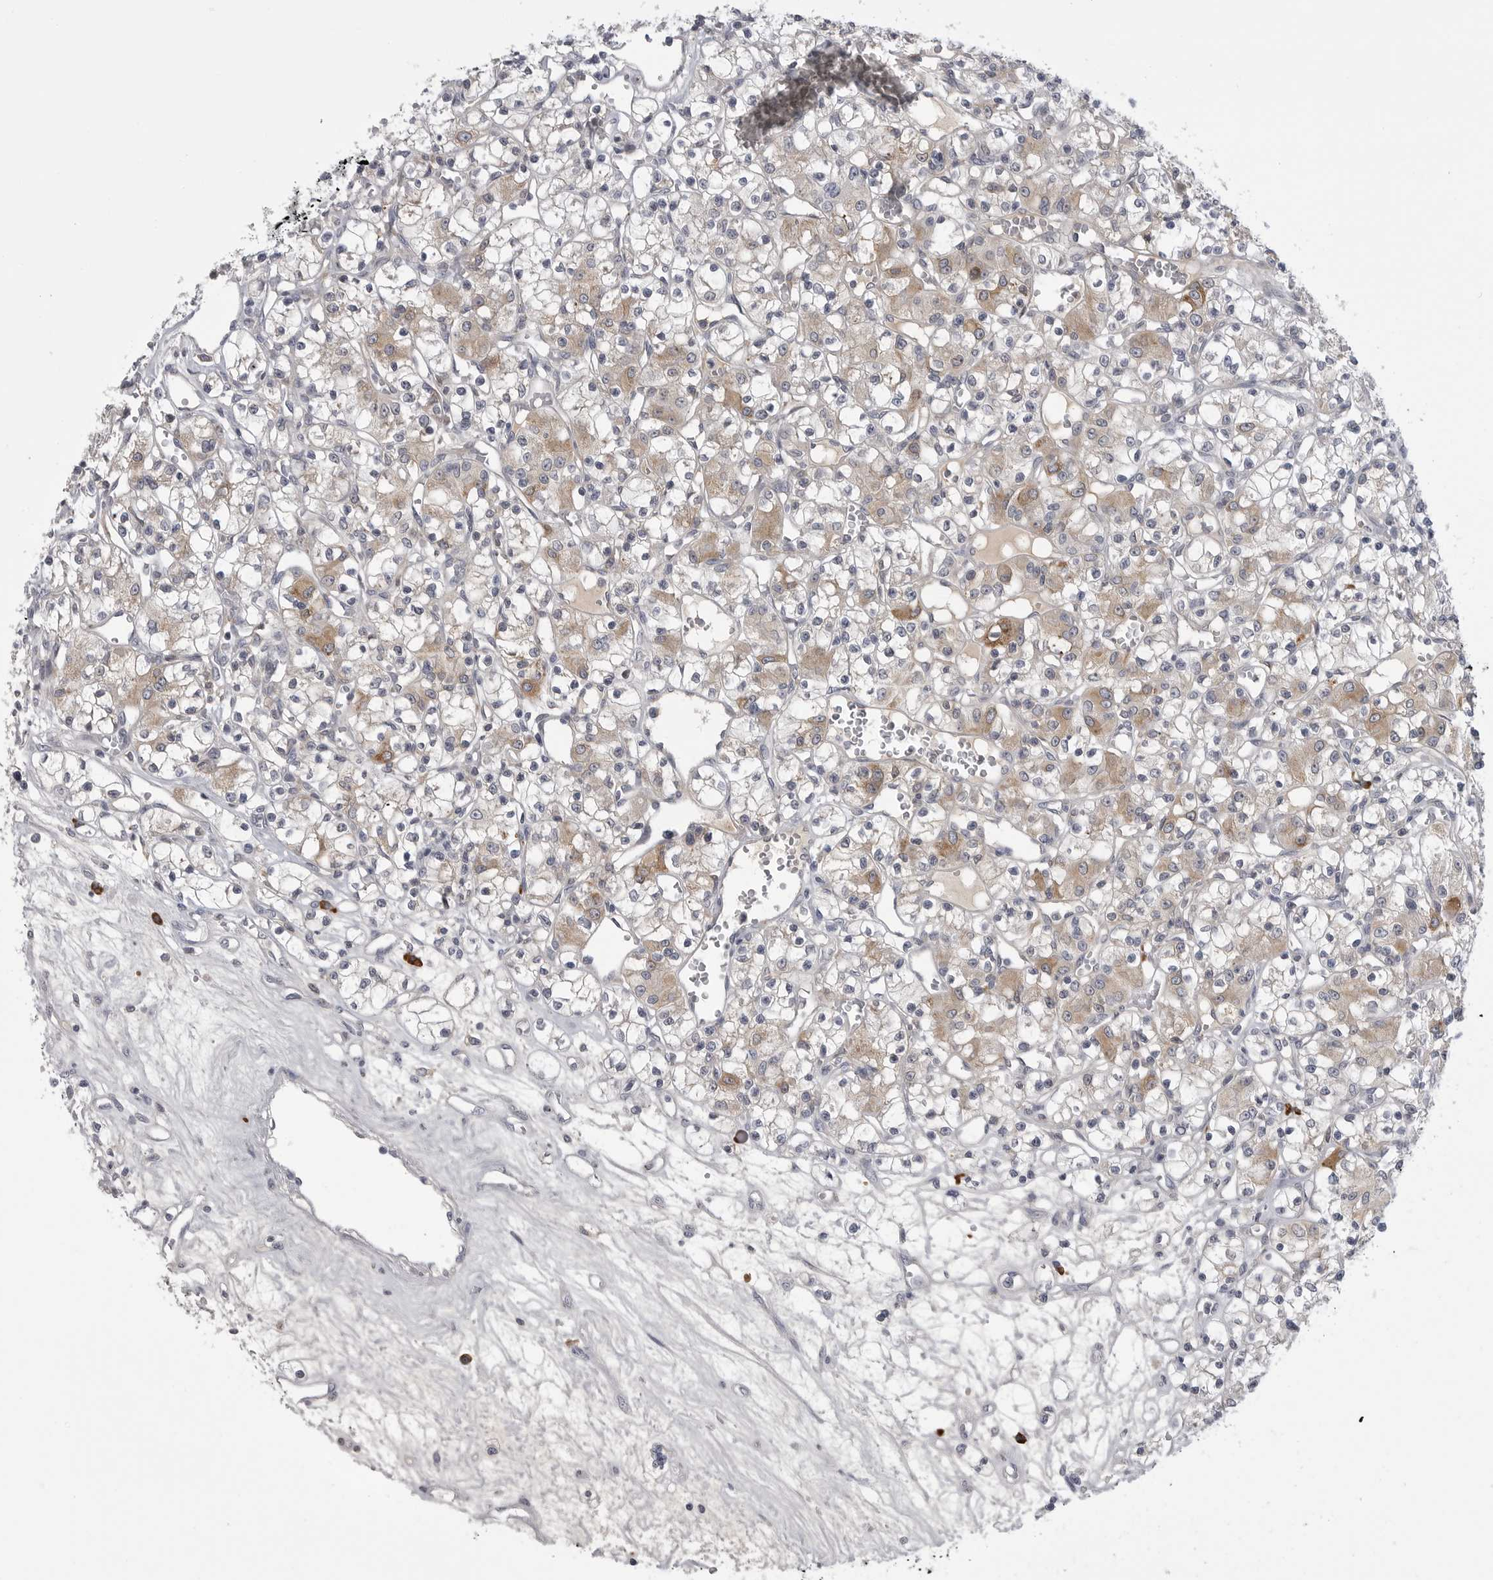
{"staining": {"intensity": "weak", "quantity": "25%-75%", "location": "cytoplasmic/membranous"}, "tissue": "renal cancer", "cell_type": "Tumor cells", "image_type": "cancer", "snomed": [{"axis": "morphology", "description": "Adenocarcinoma, NOS"}, {"axis": "topography", "description": "Kidney"}], "caption": "The photomicrograph reveals staining of adenocarcinoma (renal), revealing weak cytoplasmic/membranous protein positivity (brown color) within tumor cells.", "gene": "FKBP2", "patient": {"sex": "female", "age": 59}}